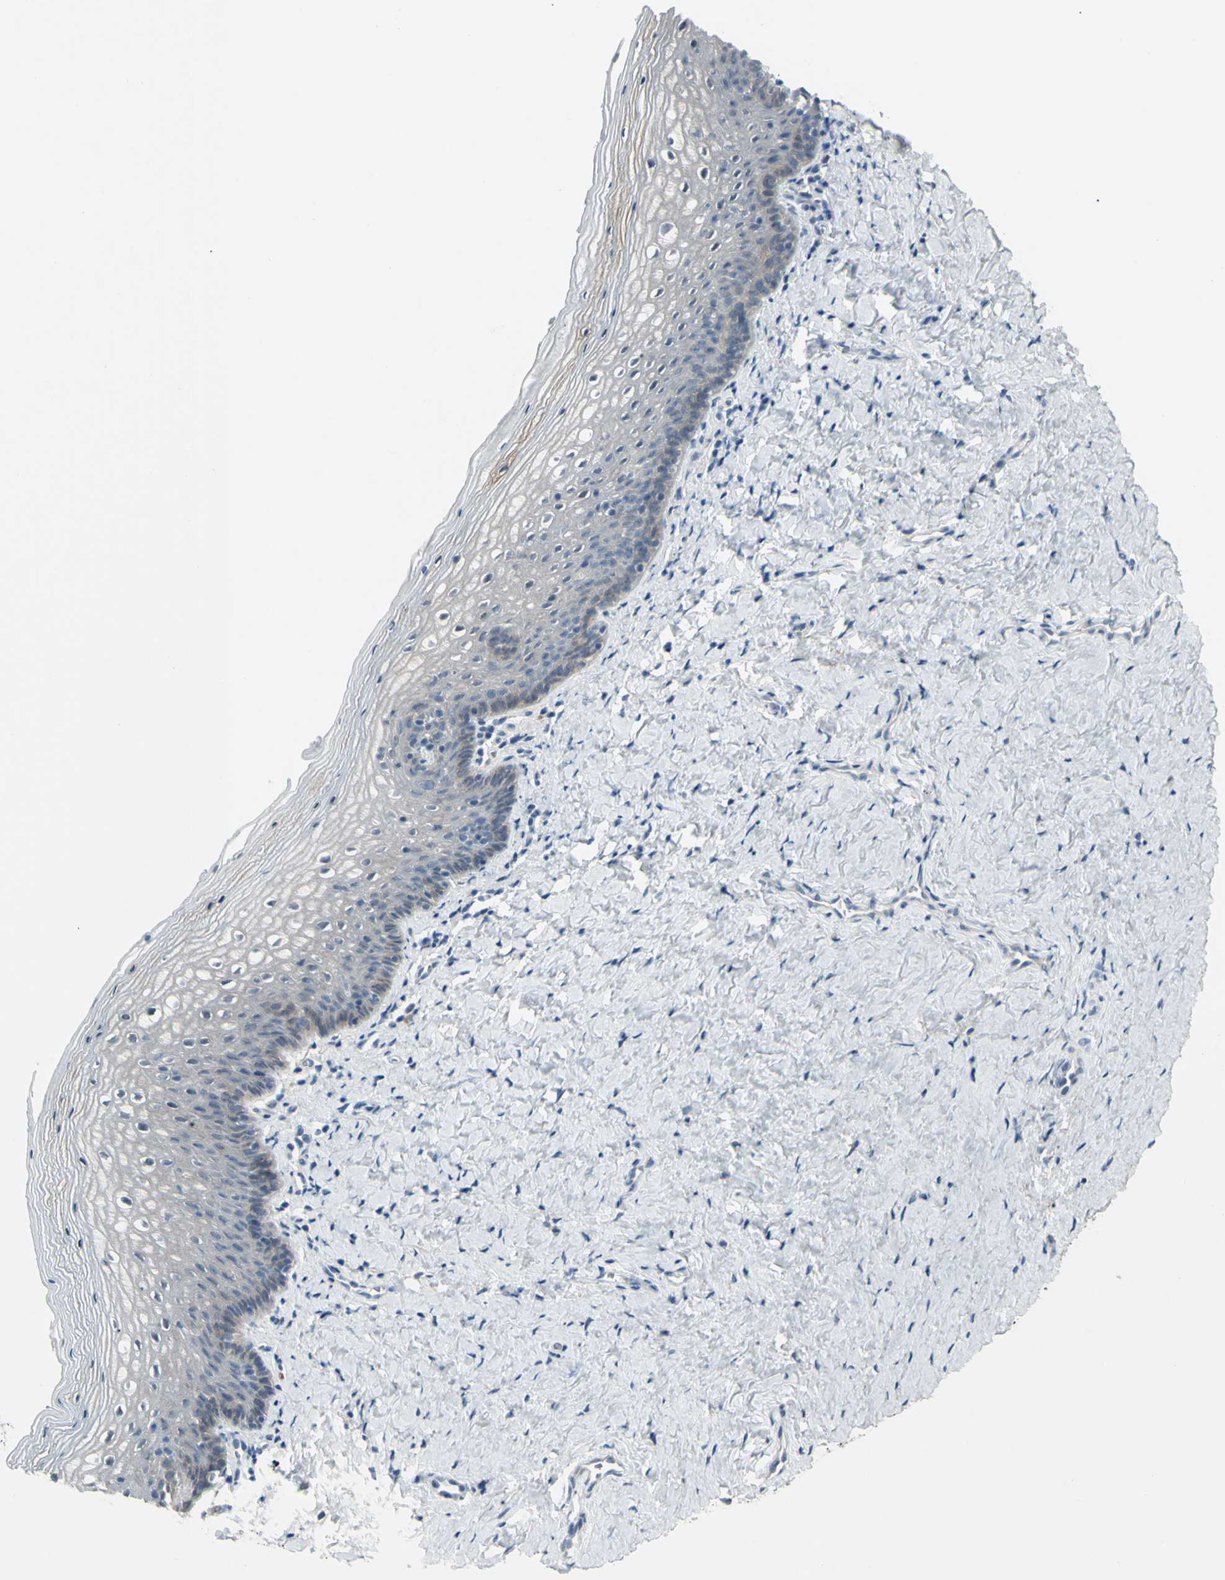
{"staining": {"intensity": "weak", "quantity": "<25%", "location": "cytoplasmic/membranous"}, "tissue": "vagina", "cell_type": "Squamous epithelial cells", "image_type": "normal", "snomed": [{"axis": "morphology", "description": "Normal tissue, NOS"}, {"axis": "topography", "description": "Vagina"}], "caption": "A high-resolution image shows IHC staining of normal vagina, which demonstrates no significant expression in squamous epithelial cells. (Stains: DAB IHC with hematoxylin counter stain, Microscopy: brightfield microscopy at high magnification).", "gene": "ETNK1", "patient": {"sex": "female", "age": 46}}